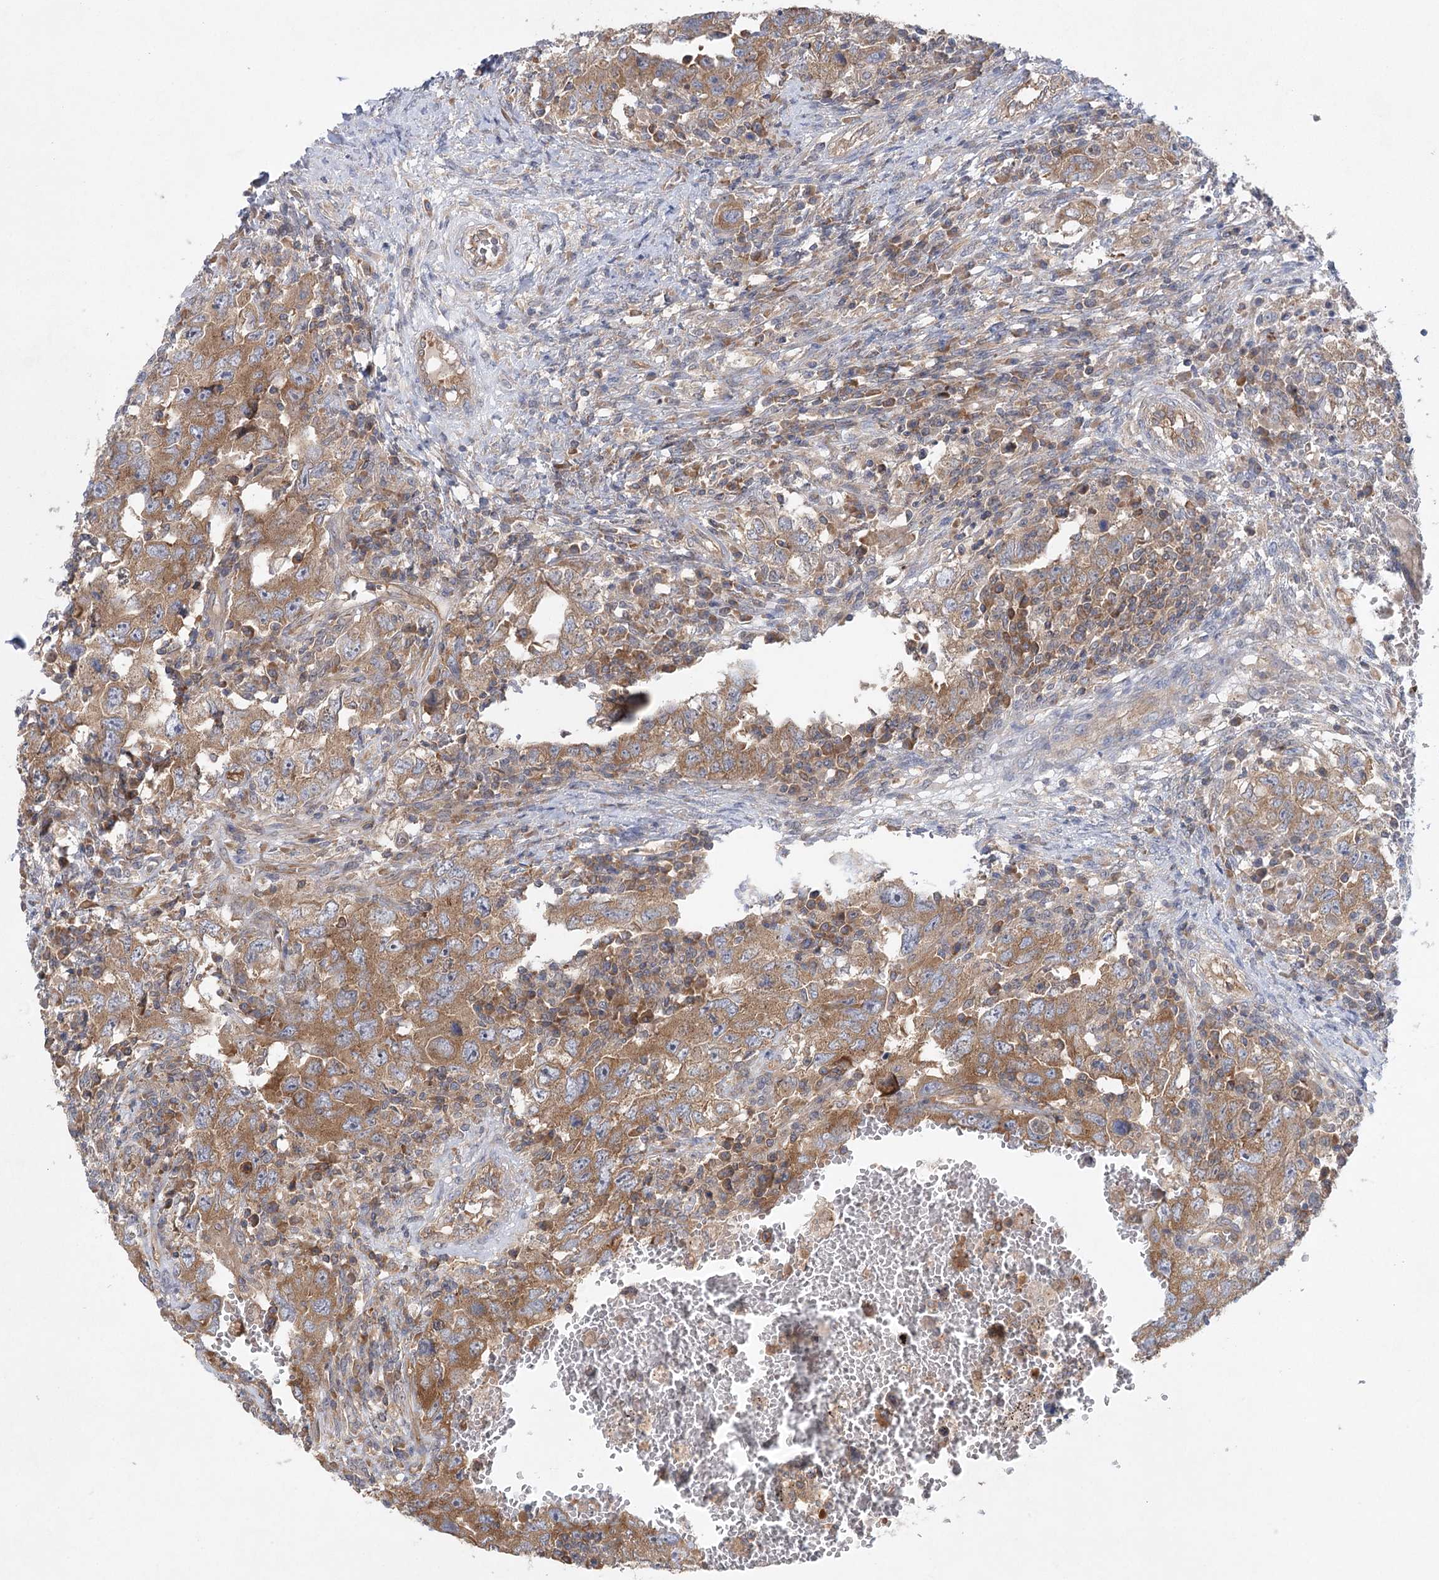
{"staining": {"intensity": "moderate", "quantity": ">75%", "location": "cytoplasmic/membranous"}, "tissue": "testis cancer", "cell_type": "Tumor cells", "image_type": "cancer", "snomed": [{"axis": "morphology", "description": "Carcinoma, Embryonal, NOS"}, {"axis": "topography", "description": "Testis"}], "caption": "A micrograph of human embryonal carcinoma (testis) stained for a protein exhibits moderate cytoplasmic/membranous brown staining in tumor cells. Ihc stains the protein of interest in brown and the nuclei are stained blue.", "gene": "EIF3A", "patient": {"sex": "male", "age": 26}}